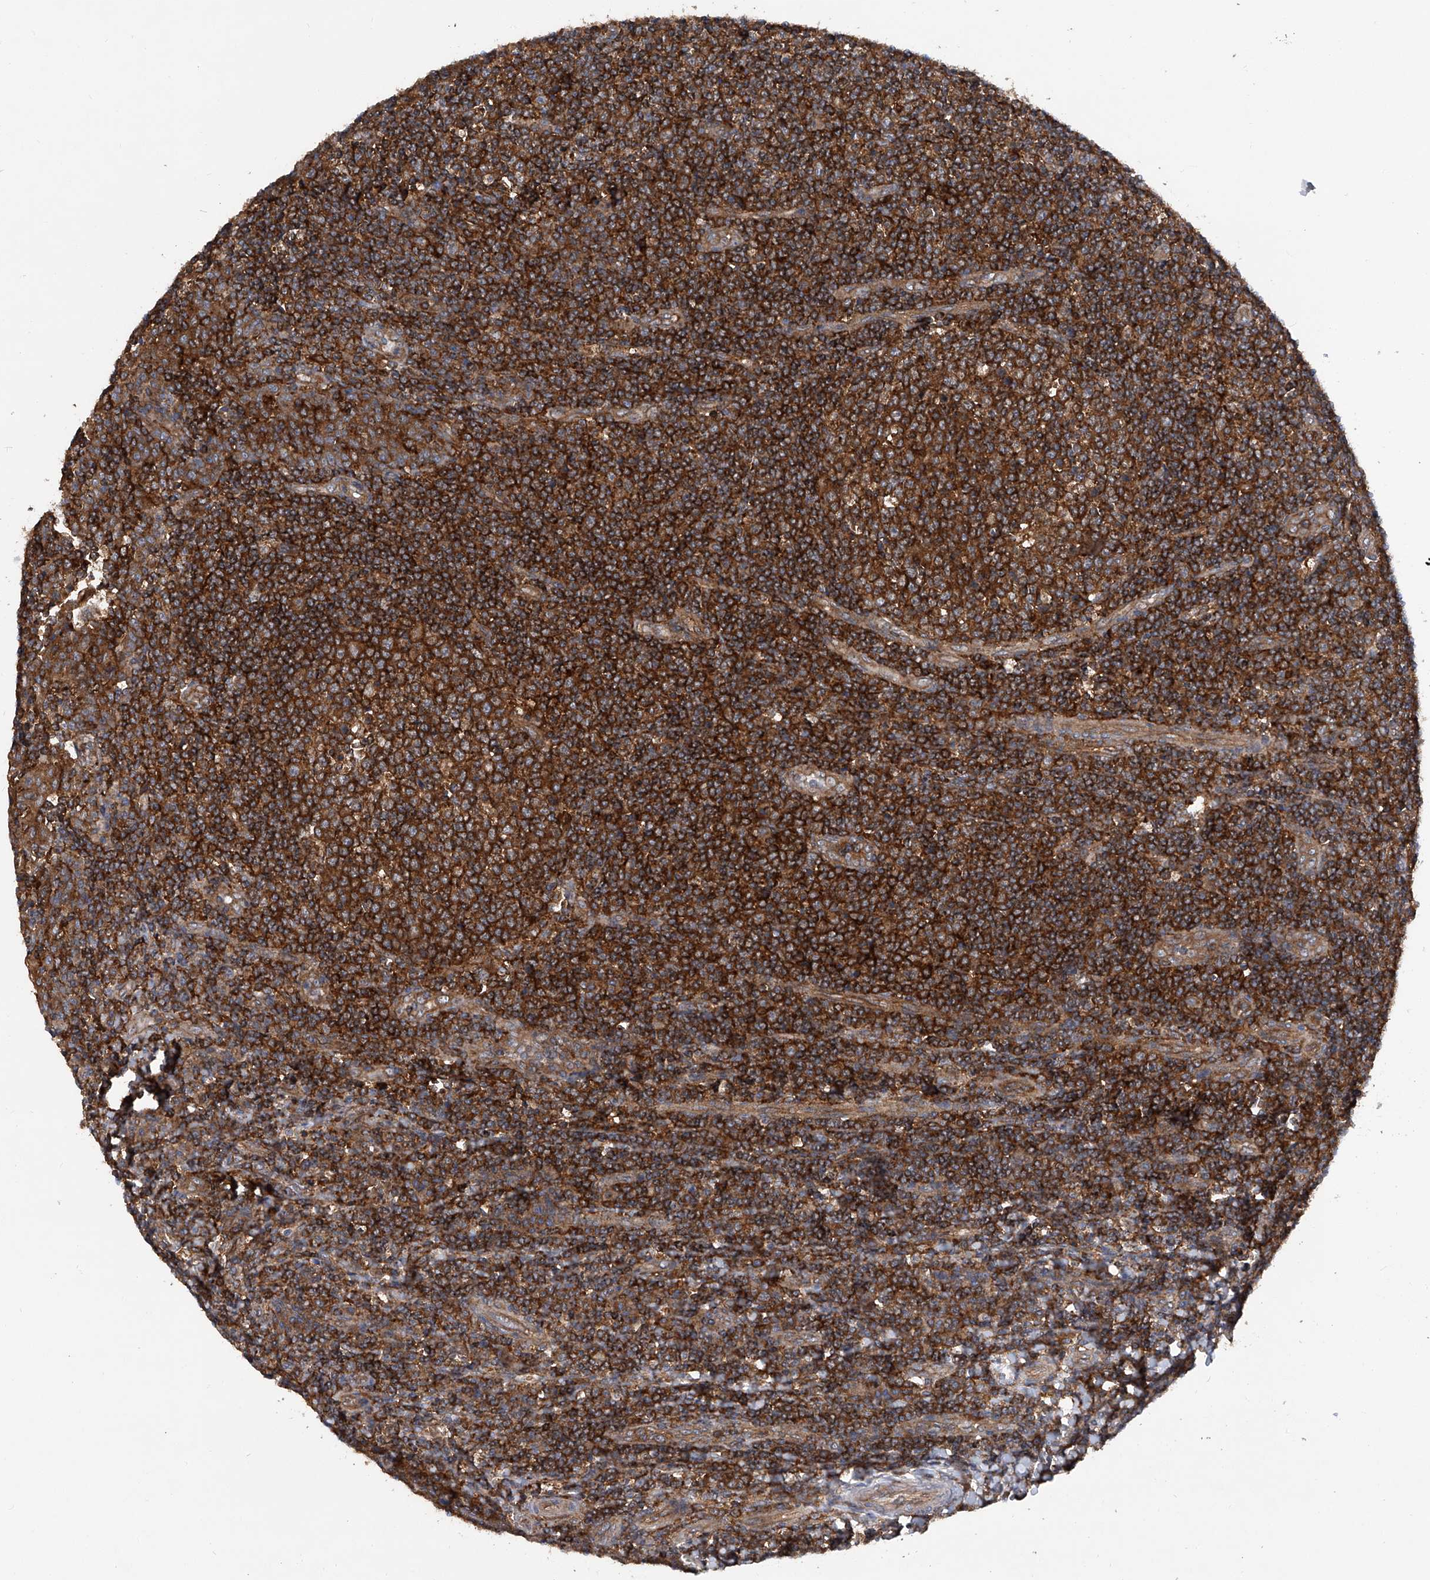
{"staining": {"intensity": "strong", "quantity": ">75%", "location": "cytoplasmic/membranous"}, "tissue": "tonsil", "cell_type": "Germinal center cells", "image_type": "normal", "snomed": [{"axis": "morphology", "description": "Normal tissue, NOS"}, {"axis": "topography", "description": "Tonsil"}], "caption": "A high-resolution photomicrograph shows IHC staining of benign tonsil, which shows strong cytoplasmic/membranous expression in approximately >75% of germinal center cells. (IHC, brightfield microscopy, high magnification).", "gene": "SMAP1", "patient": {"sex": "female", "age": 19}}